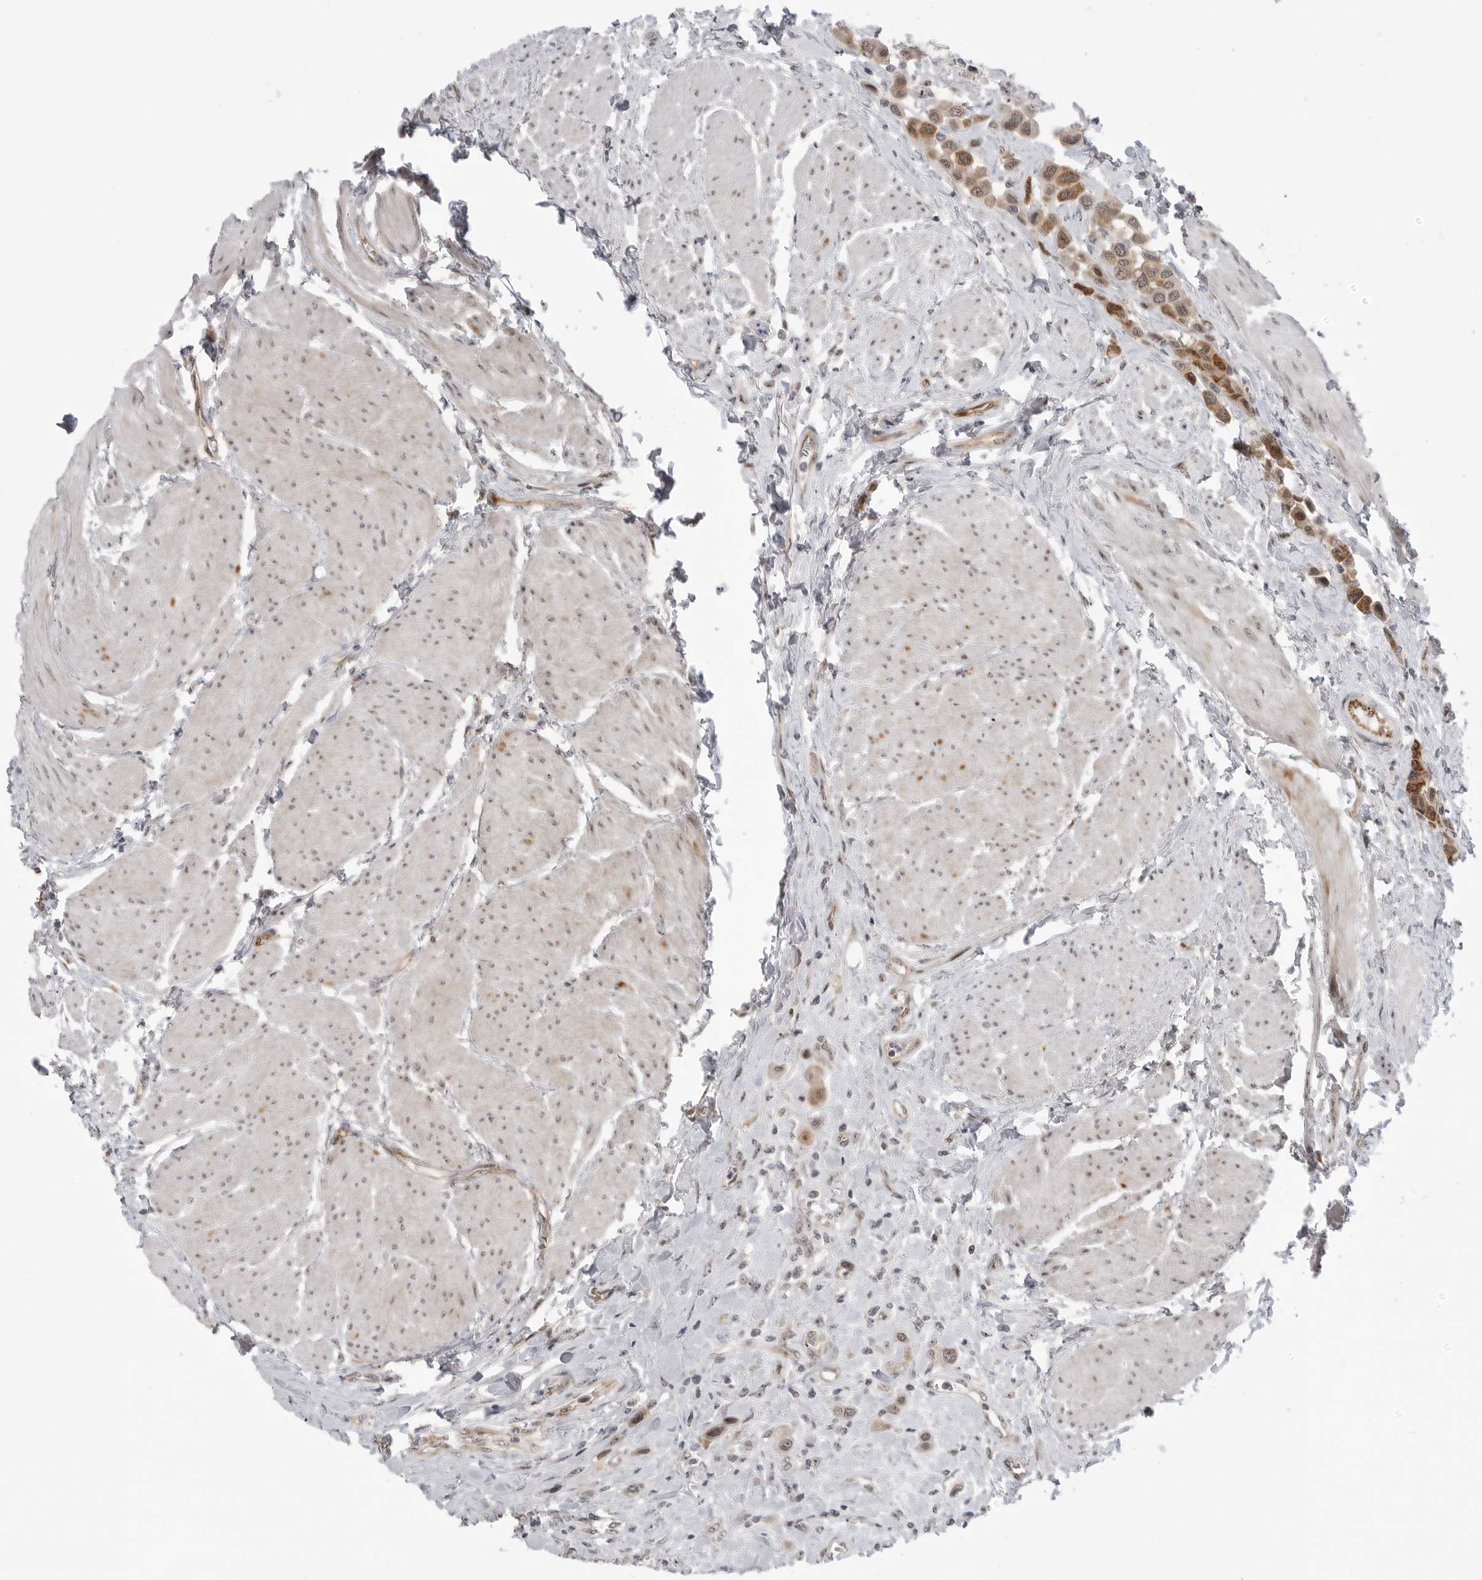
{"staining": {"intensity": "moderate", "quantity": ">75%", "location": "cytoplasmic/membranous,nuclear"}, "tissue": "urothelial cancer", "cell_type": "Tumor cells", "image_type": "cancer", "snomed": [{"axis": "morphology", "description": "Urothelial carcinoma, High grade"}, {"axis": "topography", "description": "Urinary bladder"}], "caption": "Tumor cells display moderate cytoplasmic/membranous and nuclear expression in about >75% of cells in urothelial cancer.", "gene": "CEP295NL", "patient": {"sex": "male", "age": 50}}